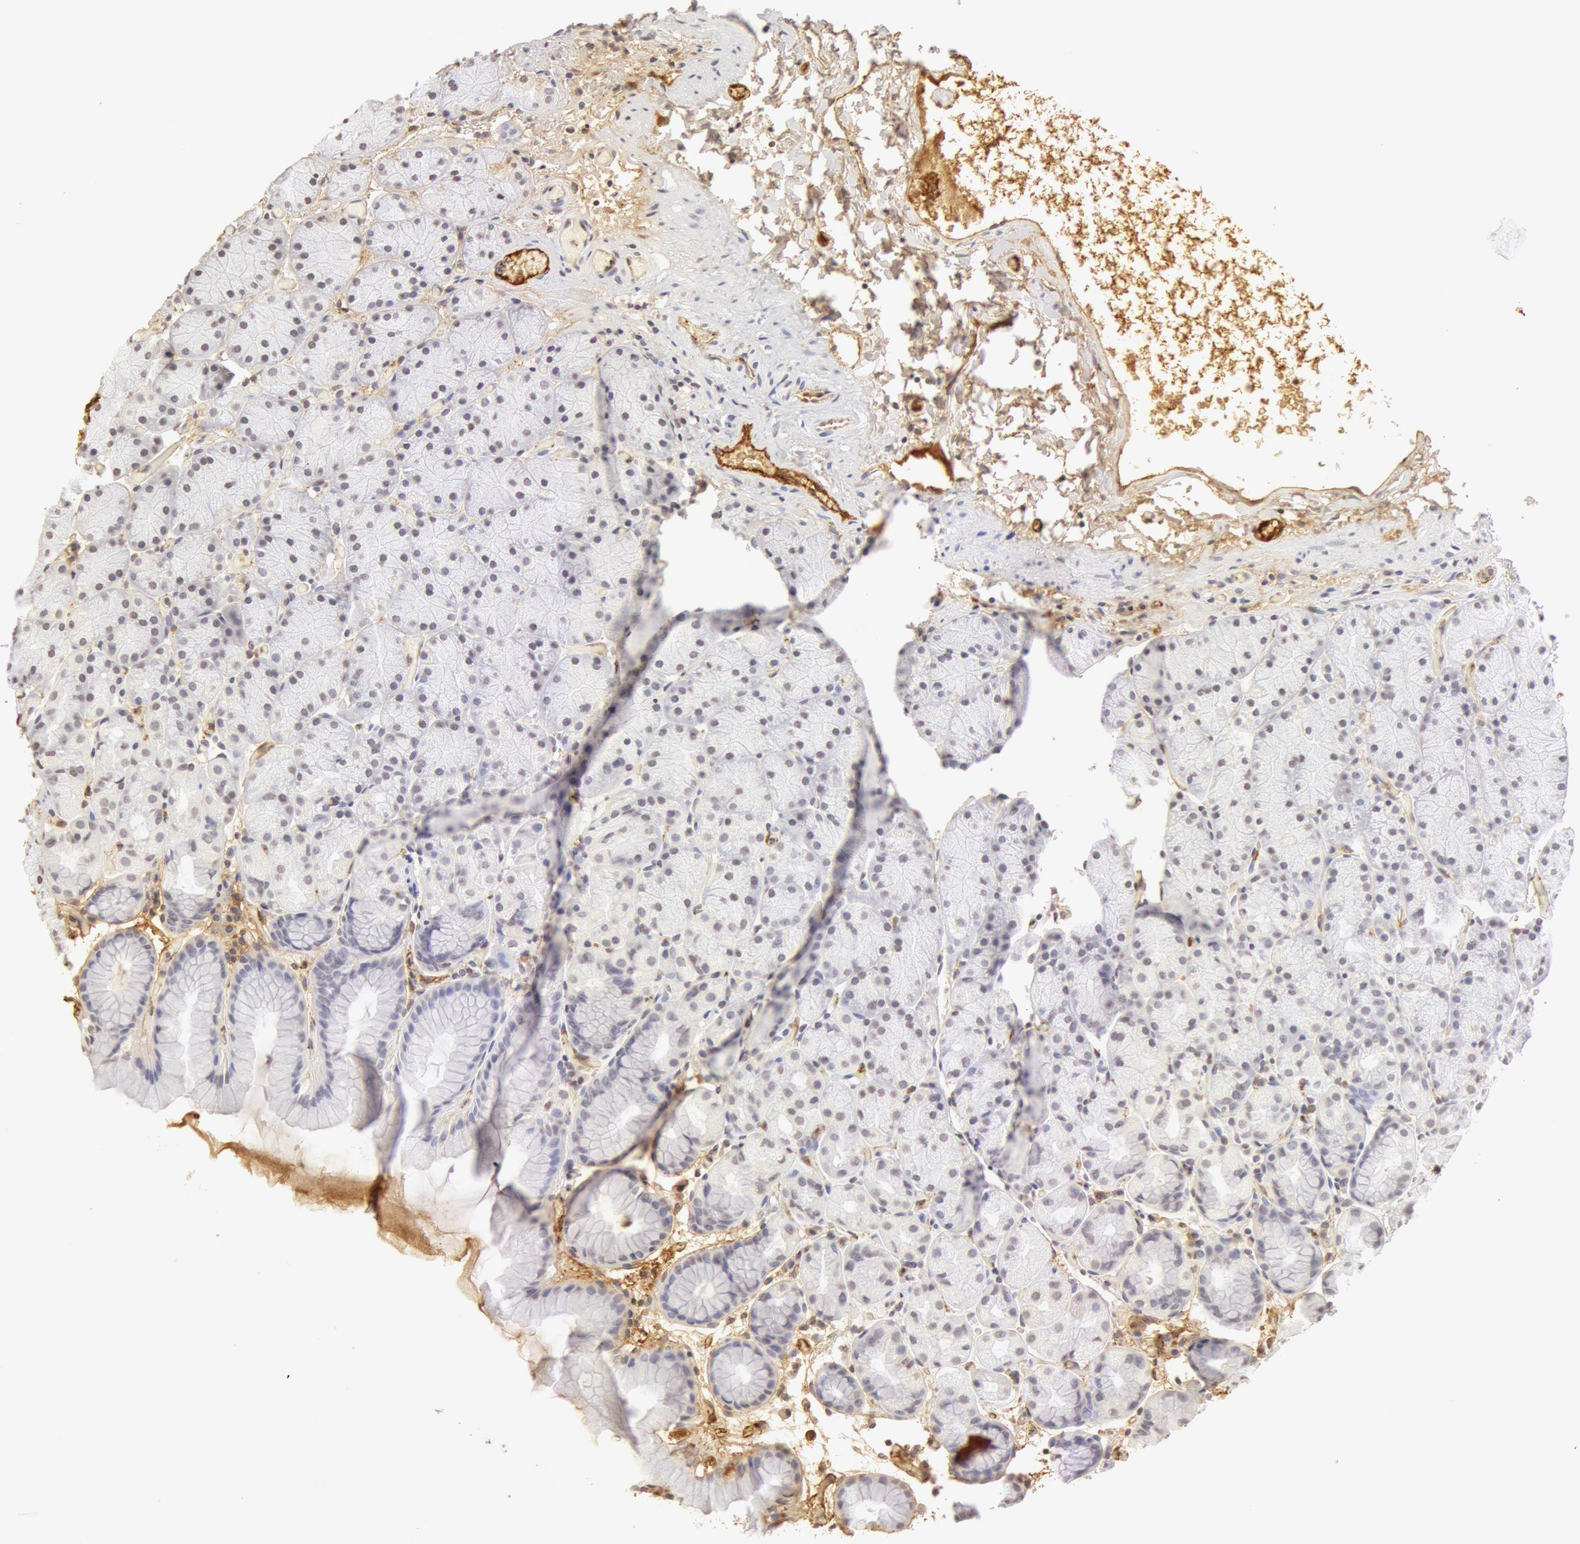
{"staining": {"intensity": "negative", "quantity": "none", "location": "none"}, "tissue": "stomach", "cell_type": "Glandular cells", "image_type": "normal", "snomed": [{"axis": "morphology", "description": "Normal tissue, NOS"}, {"axis": "topography", "description": "Stomach, upper"}], "caption": "High power microscopy photomicrograph of an IHC photomicrograph of unremarkable stomach, revealing no significant expression in glandular cells. (DAB (3,3'-diaminobenzidine) immunohistochemistry (IHC) visualized using brightfield microscopy, high magnification).", "gene": "VWF", "patient": {"sex": "male", "age": 47}}